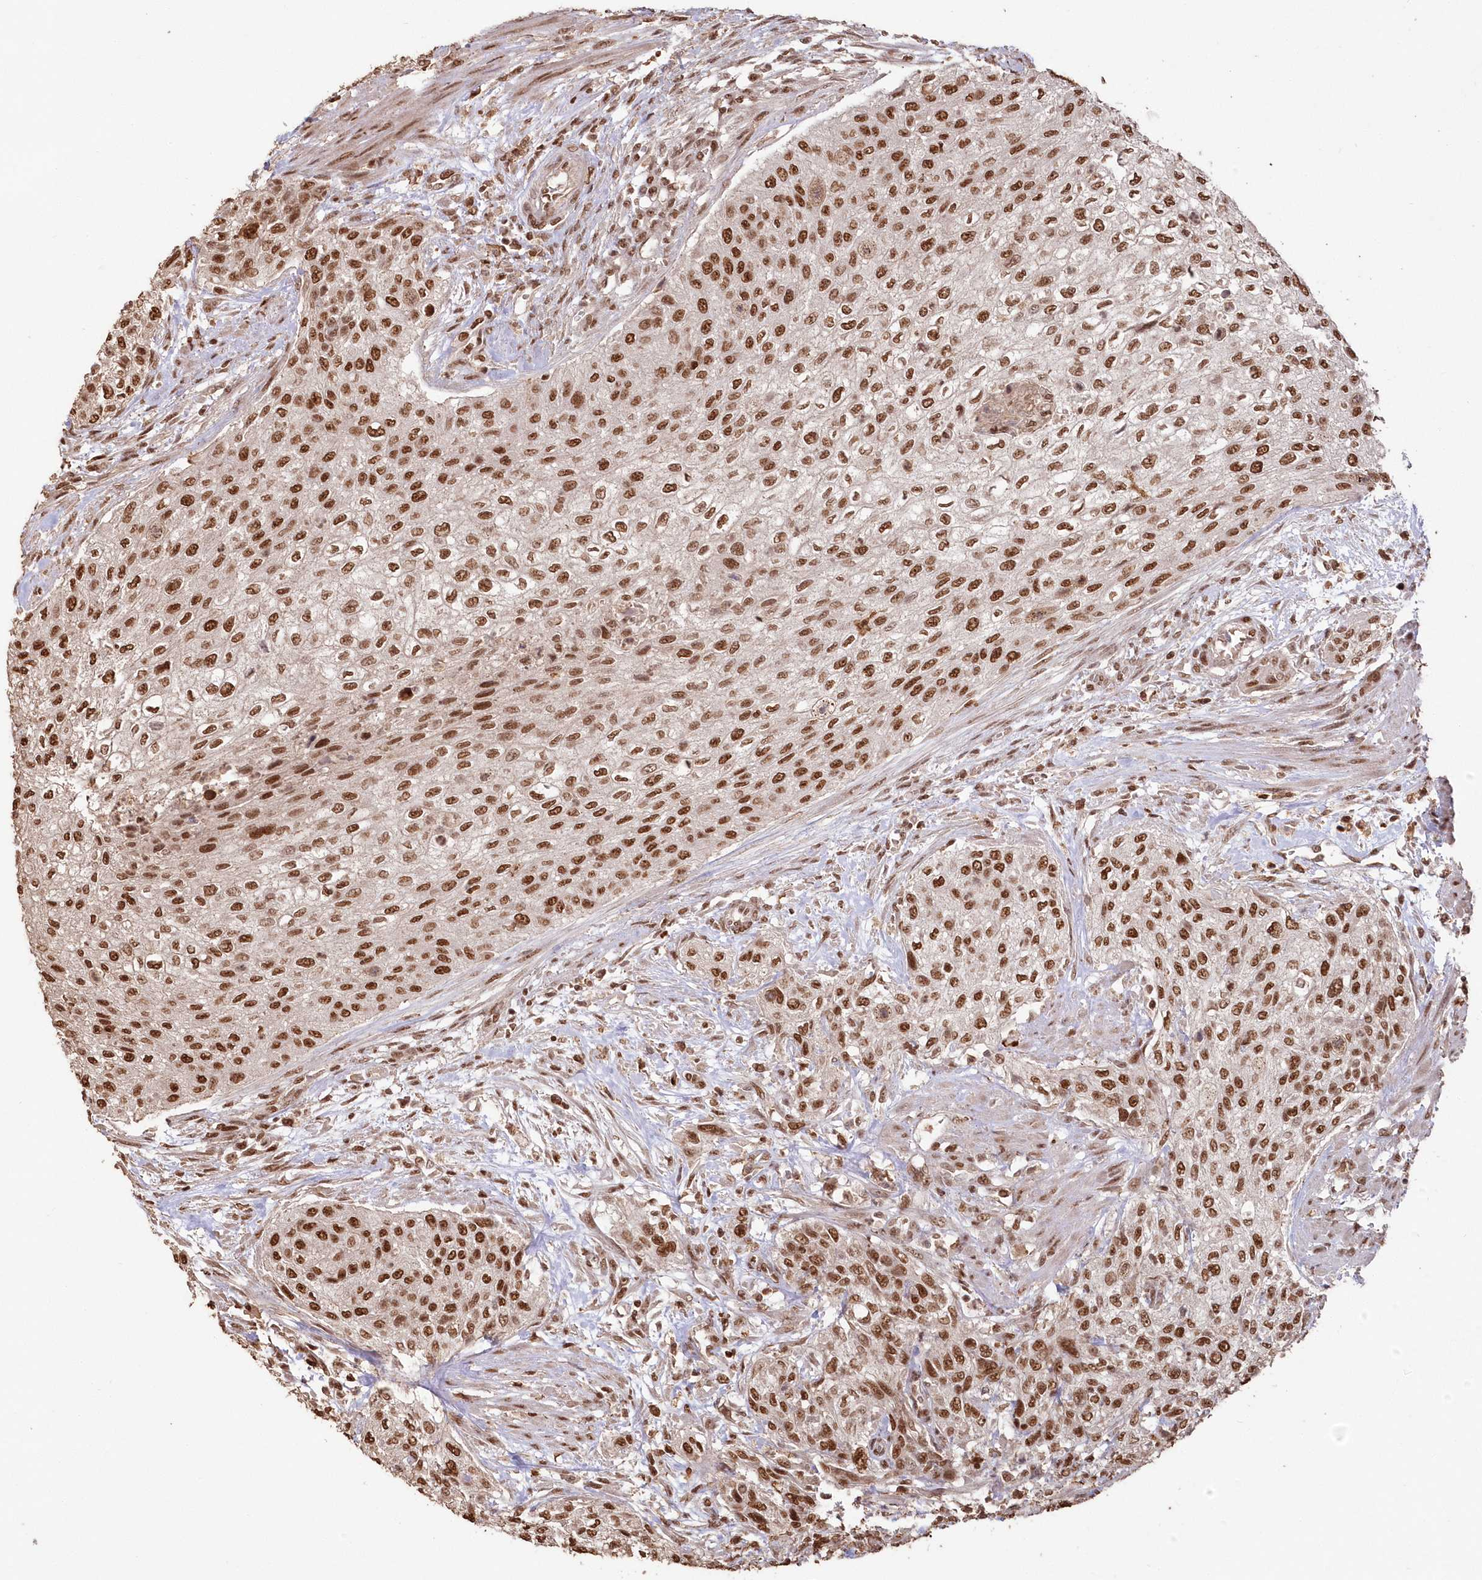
{"staining": {"intensity": "strong", "quantity": ">75%", "location": "nuclear"}, "tissue": "urothelial cancer", "cell_type": "Tumor cells", "image_type": "cancer", "snomed": [{"axis": "morphology", "description": "Urothelial carcinoma, High grade"}, {"axis": "topography", "description": "Urinary bladder"}], "caption": "Immunohistochemical staining of human urothelial cancer exhibits high levels of strong nuclear protein positivity in approximately >75% of tumor cells.", "gene": "PDS5A", "patient": {"sex": "male", "age": 35}}